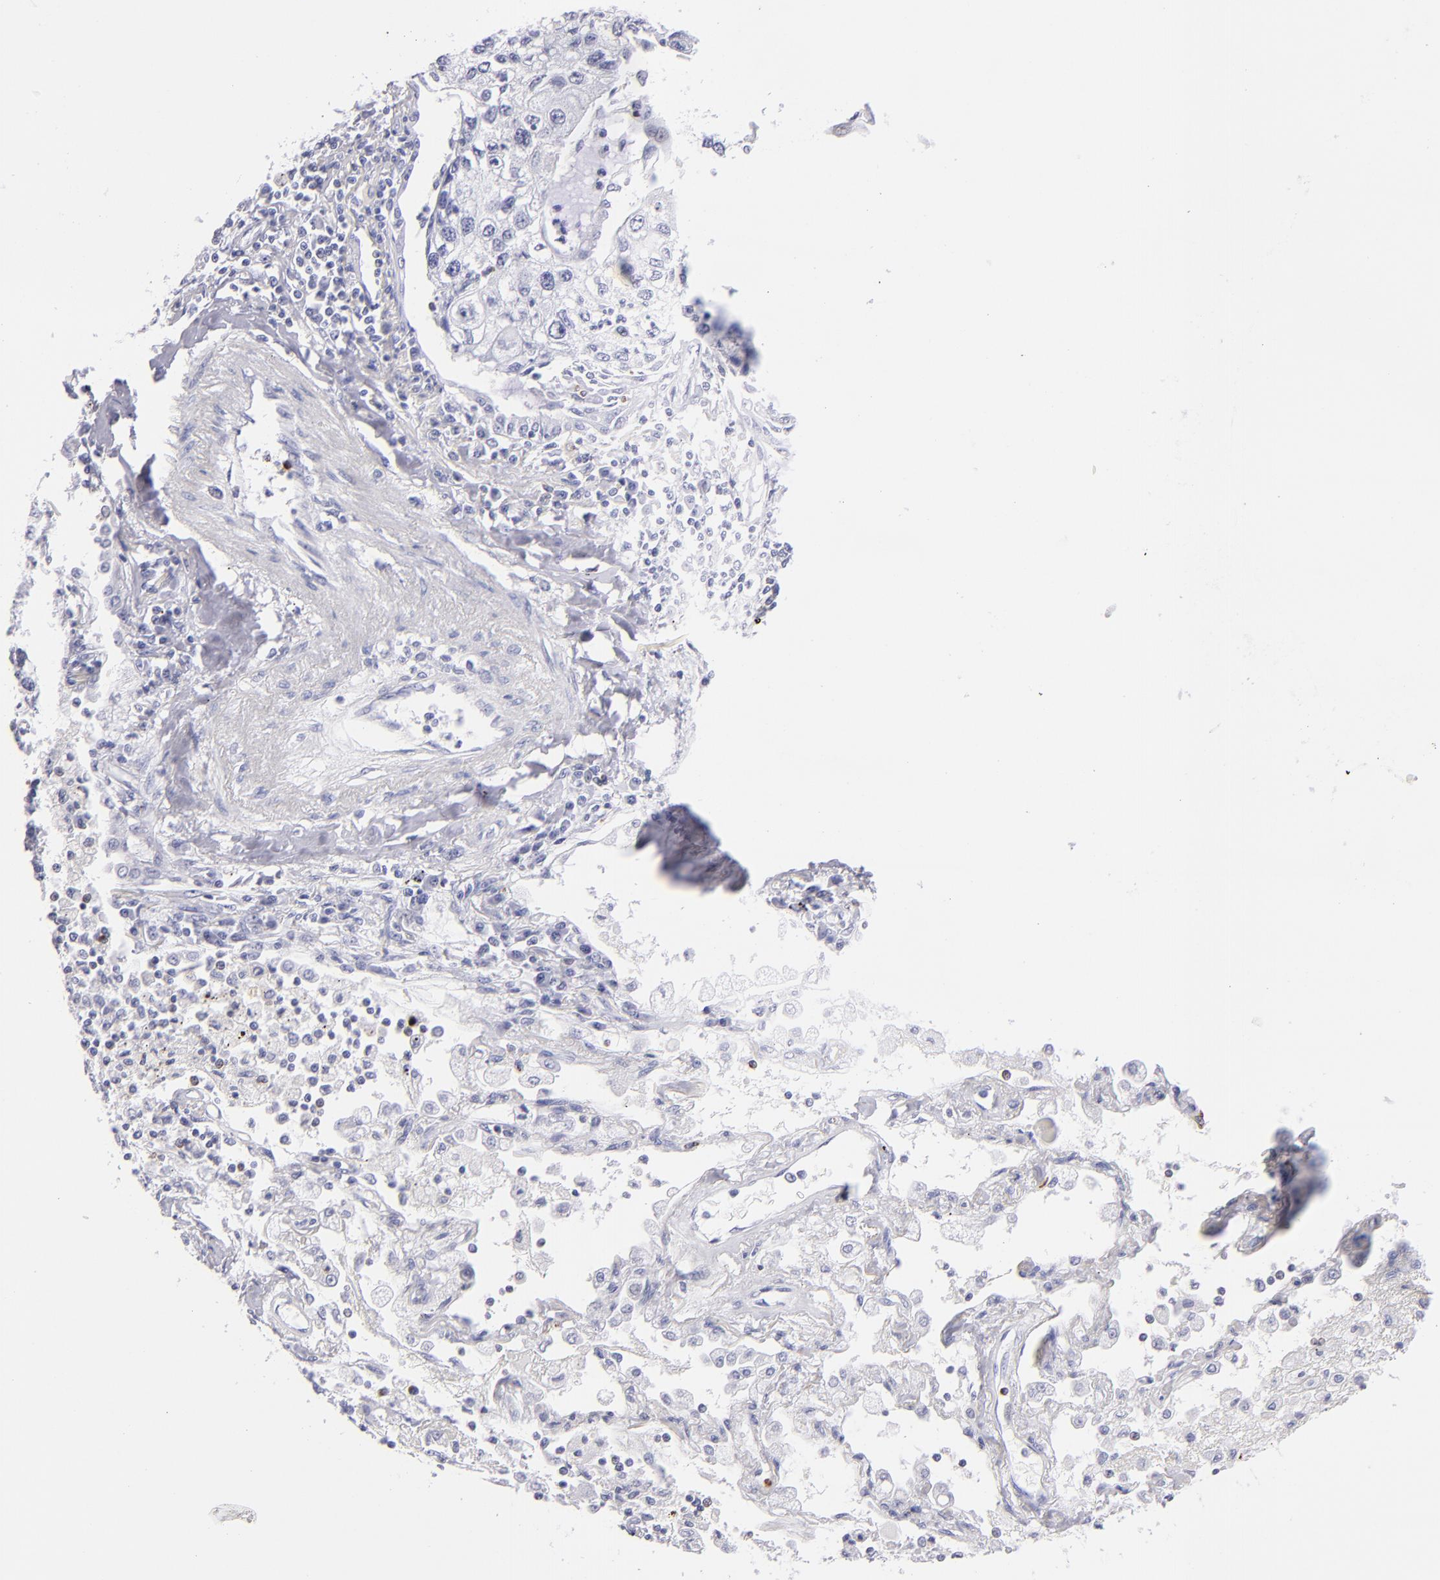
{"staining": {"intensity": "negative", "quantity": "none", "location": "none"}, "tissue": "lung cancer", "cell_type": "Tumor cells", "image_type": "cancer", "snomed": [{"axis": "morphology", "description": "Squamous cell carcinoma, NOS"}, {"axis": "topography", "description": "Lung"}], "caption": "This is an immunohistochemistry (IHC) image of squamous cell carcinoma (lung). There is no expression in tumor cells.", "gene": "PRF1", "patient": {"sex": "male", "age": 75}}